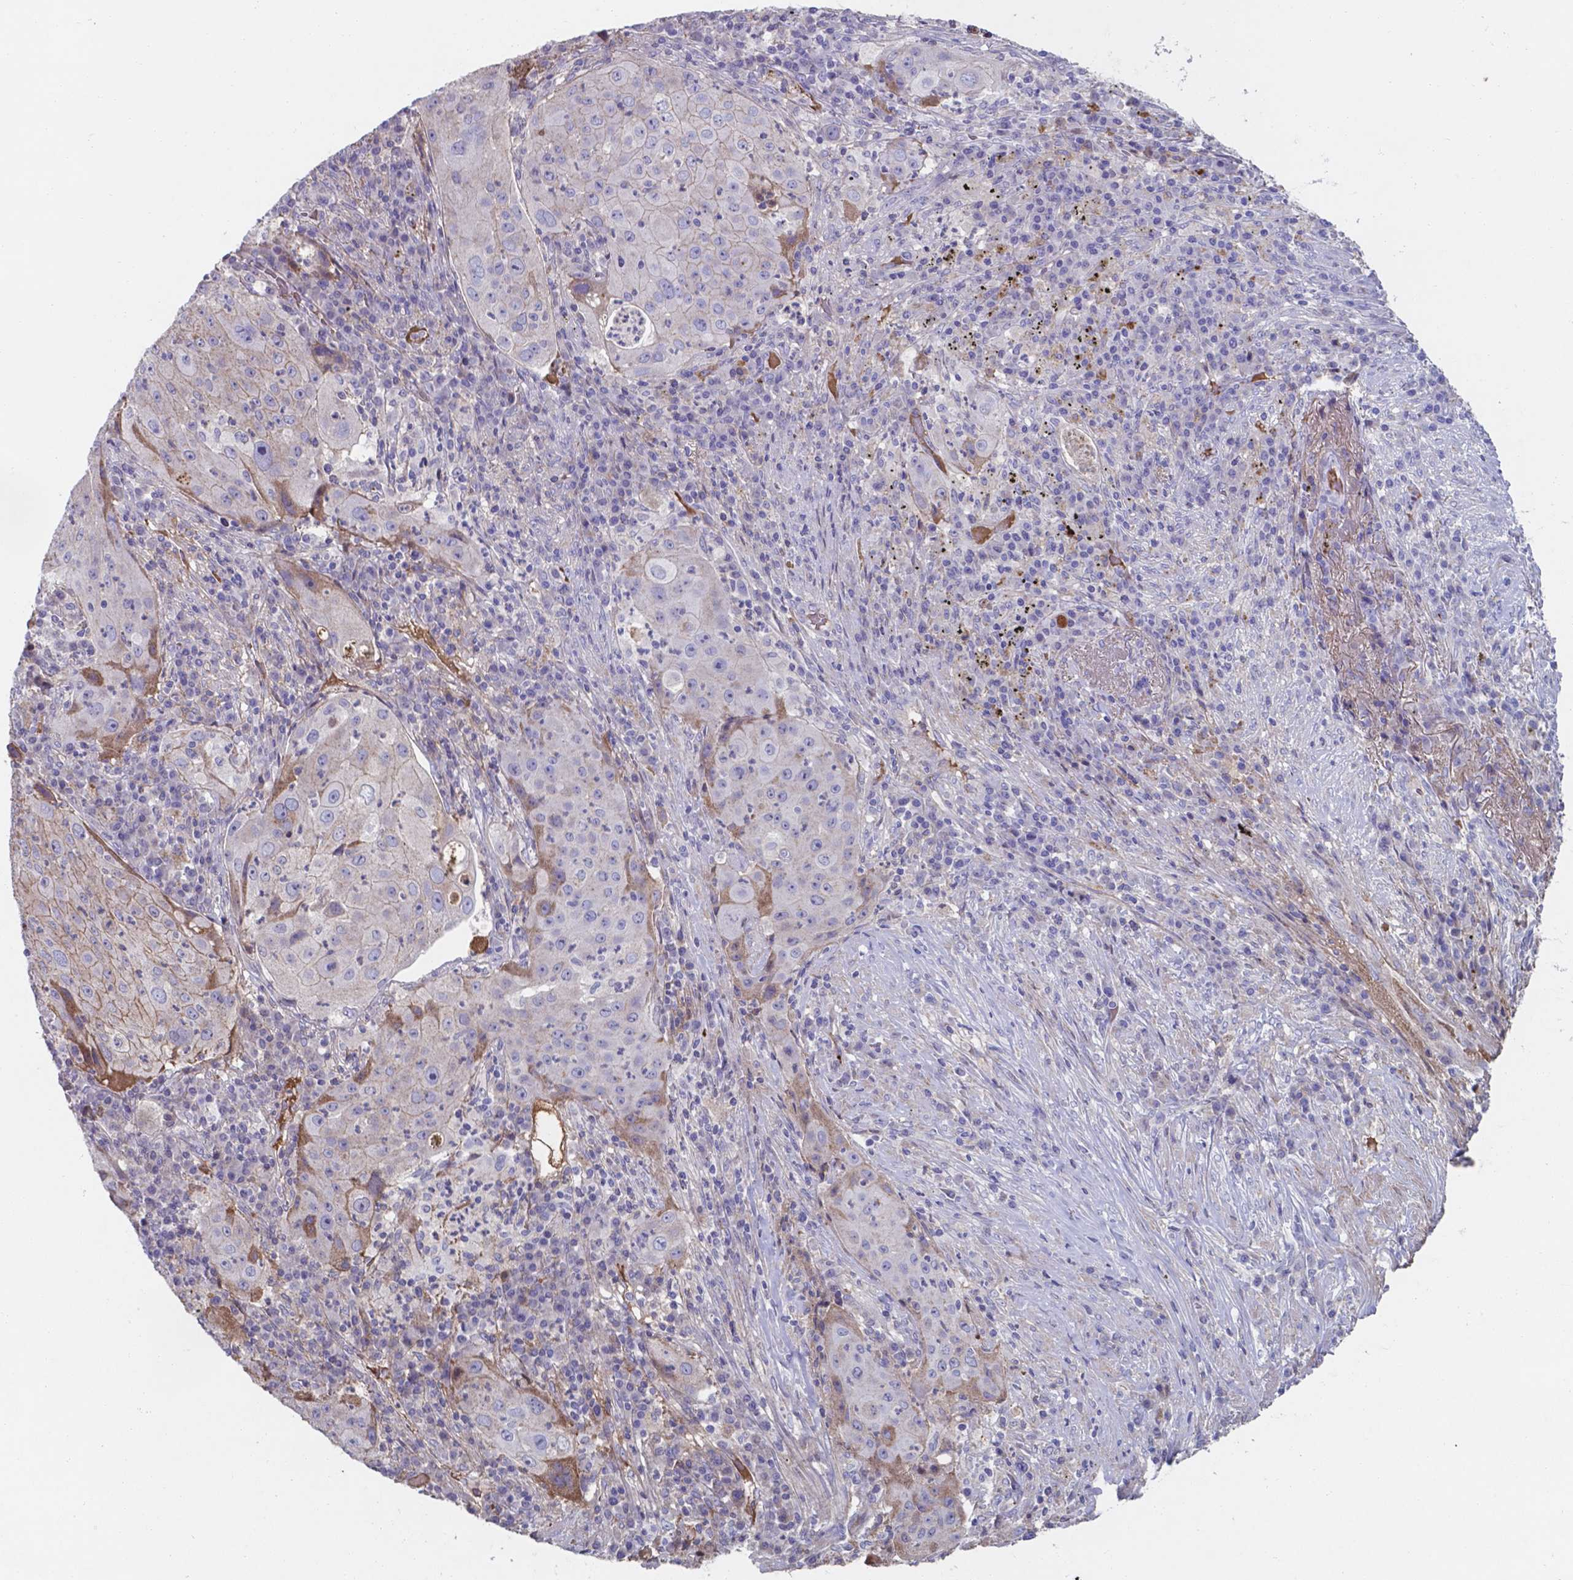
{"staining": {"intensity": "moderate", "quantity": "25%-75%", "location": "cytoplasmic/membranous"}, "tissue": "lung cancer", "cell_type": "Tumor cells", "image_type": "cancer", "snomed": [{"axis": "morphology", "description": "Squamous cell carcinoma, NOS"}, {"axis": "topography", "description": "Lung"}], "caption": "A high-resolution image shows immunohistochemistry staining of lung squamous cell carcinoma, which displays moderate cytoplasmic/membranous positivity in about 25%-75% of tumor cells.", "gene": "SERPINA1", "patient": {"sex": "female", "age": 59}}